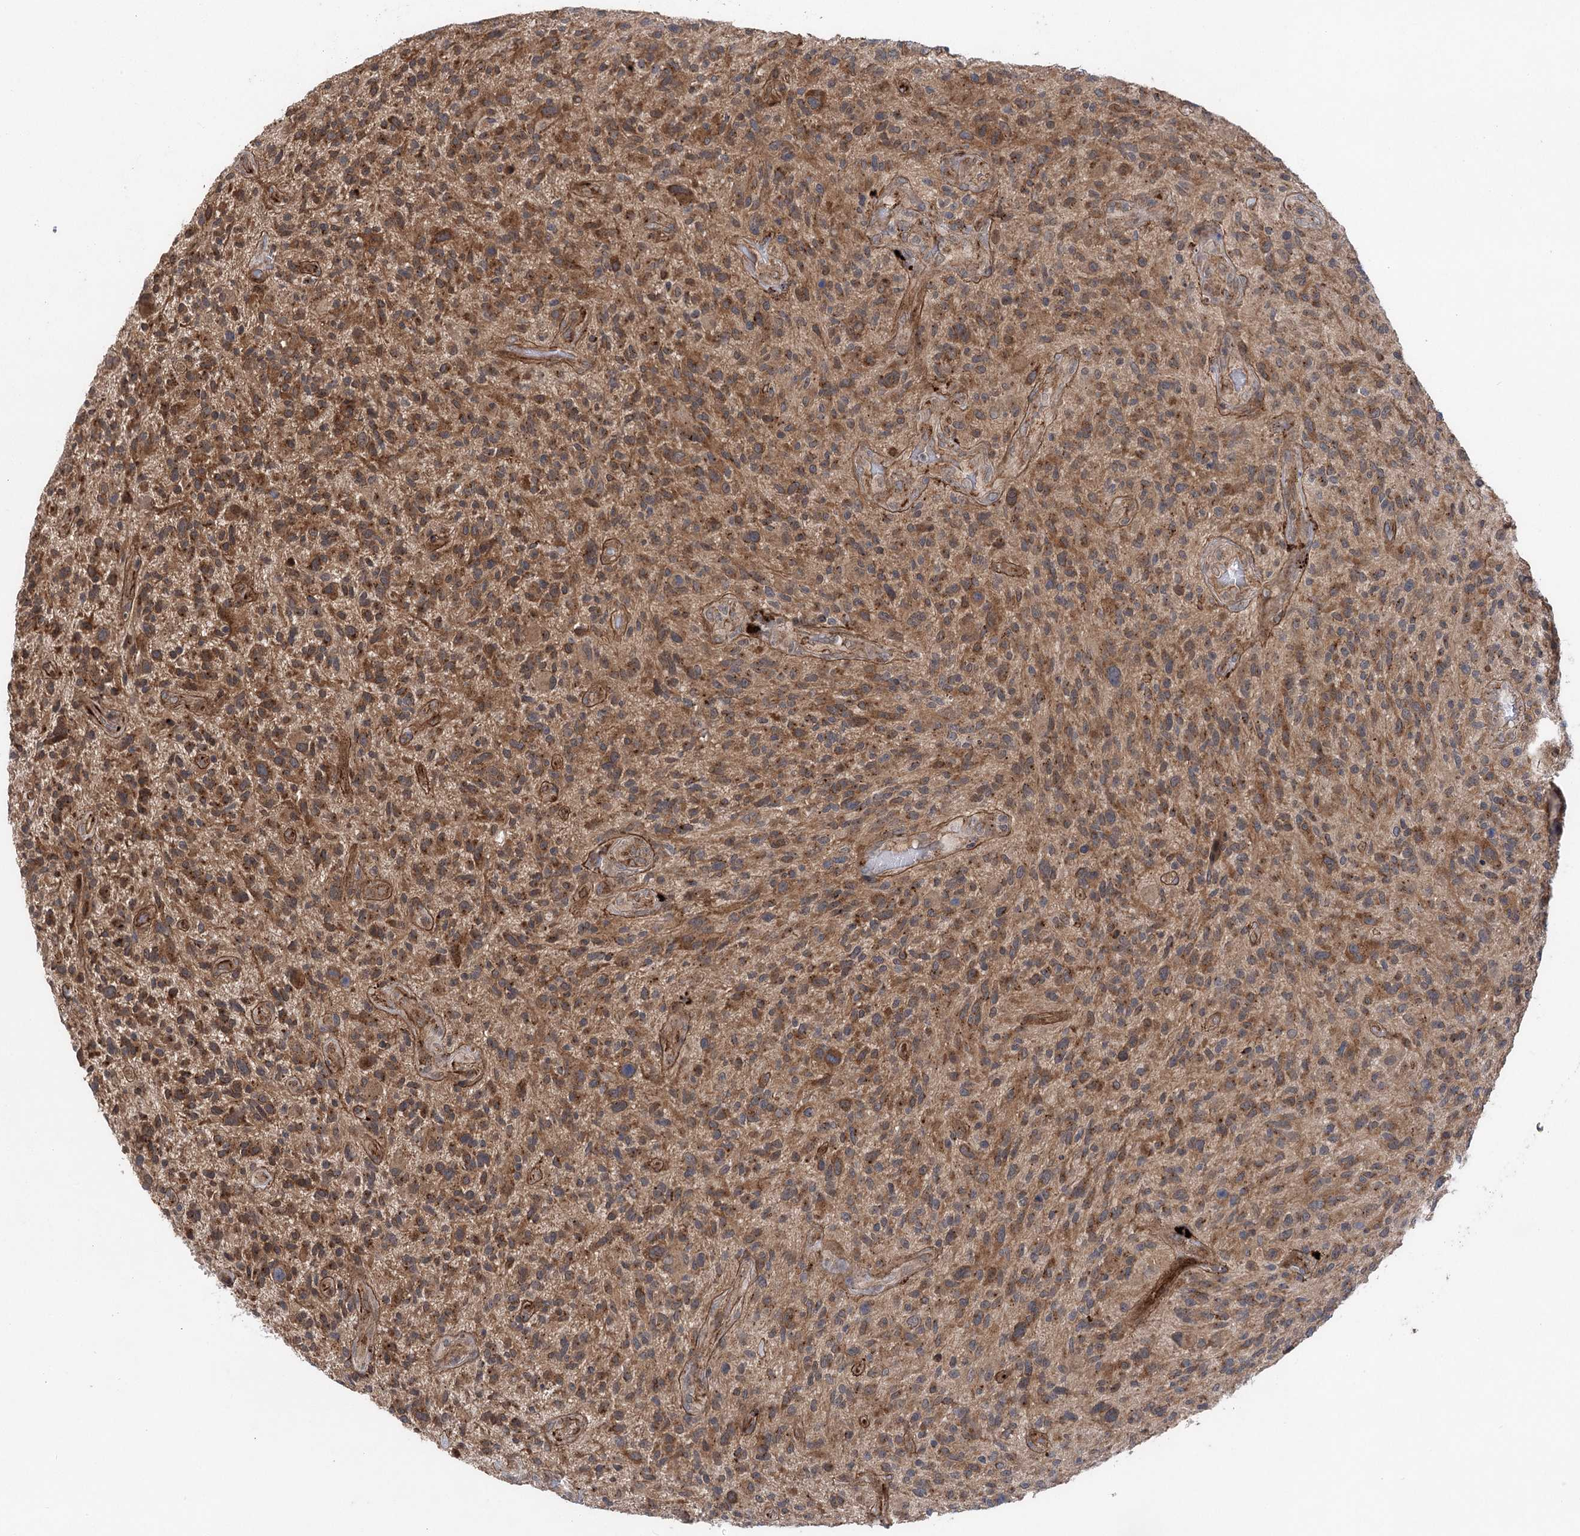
{"staining": {"intensity": "moderate", "quantity": ">75%", "location": "cytoplasmic/membranous"}, "tissue": "glioma", "cell_type": "Tumor cells", "image_type": "cancer", "snomed": [{"axis": "morphology", "description": "Glioma, malignant, High grade"}, {"axis": "topography", "description": "Brain"}], "caption": "Glioma tissue reveals moderate cytoplasmic/membranous staining in about >75% of tumor cells", "gene": "METTL24", "patient": {"sex": "male", "age": 47}}